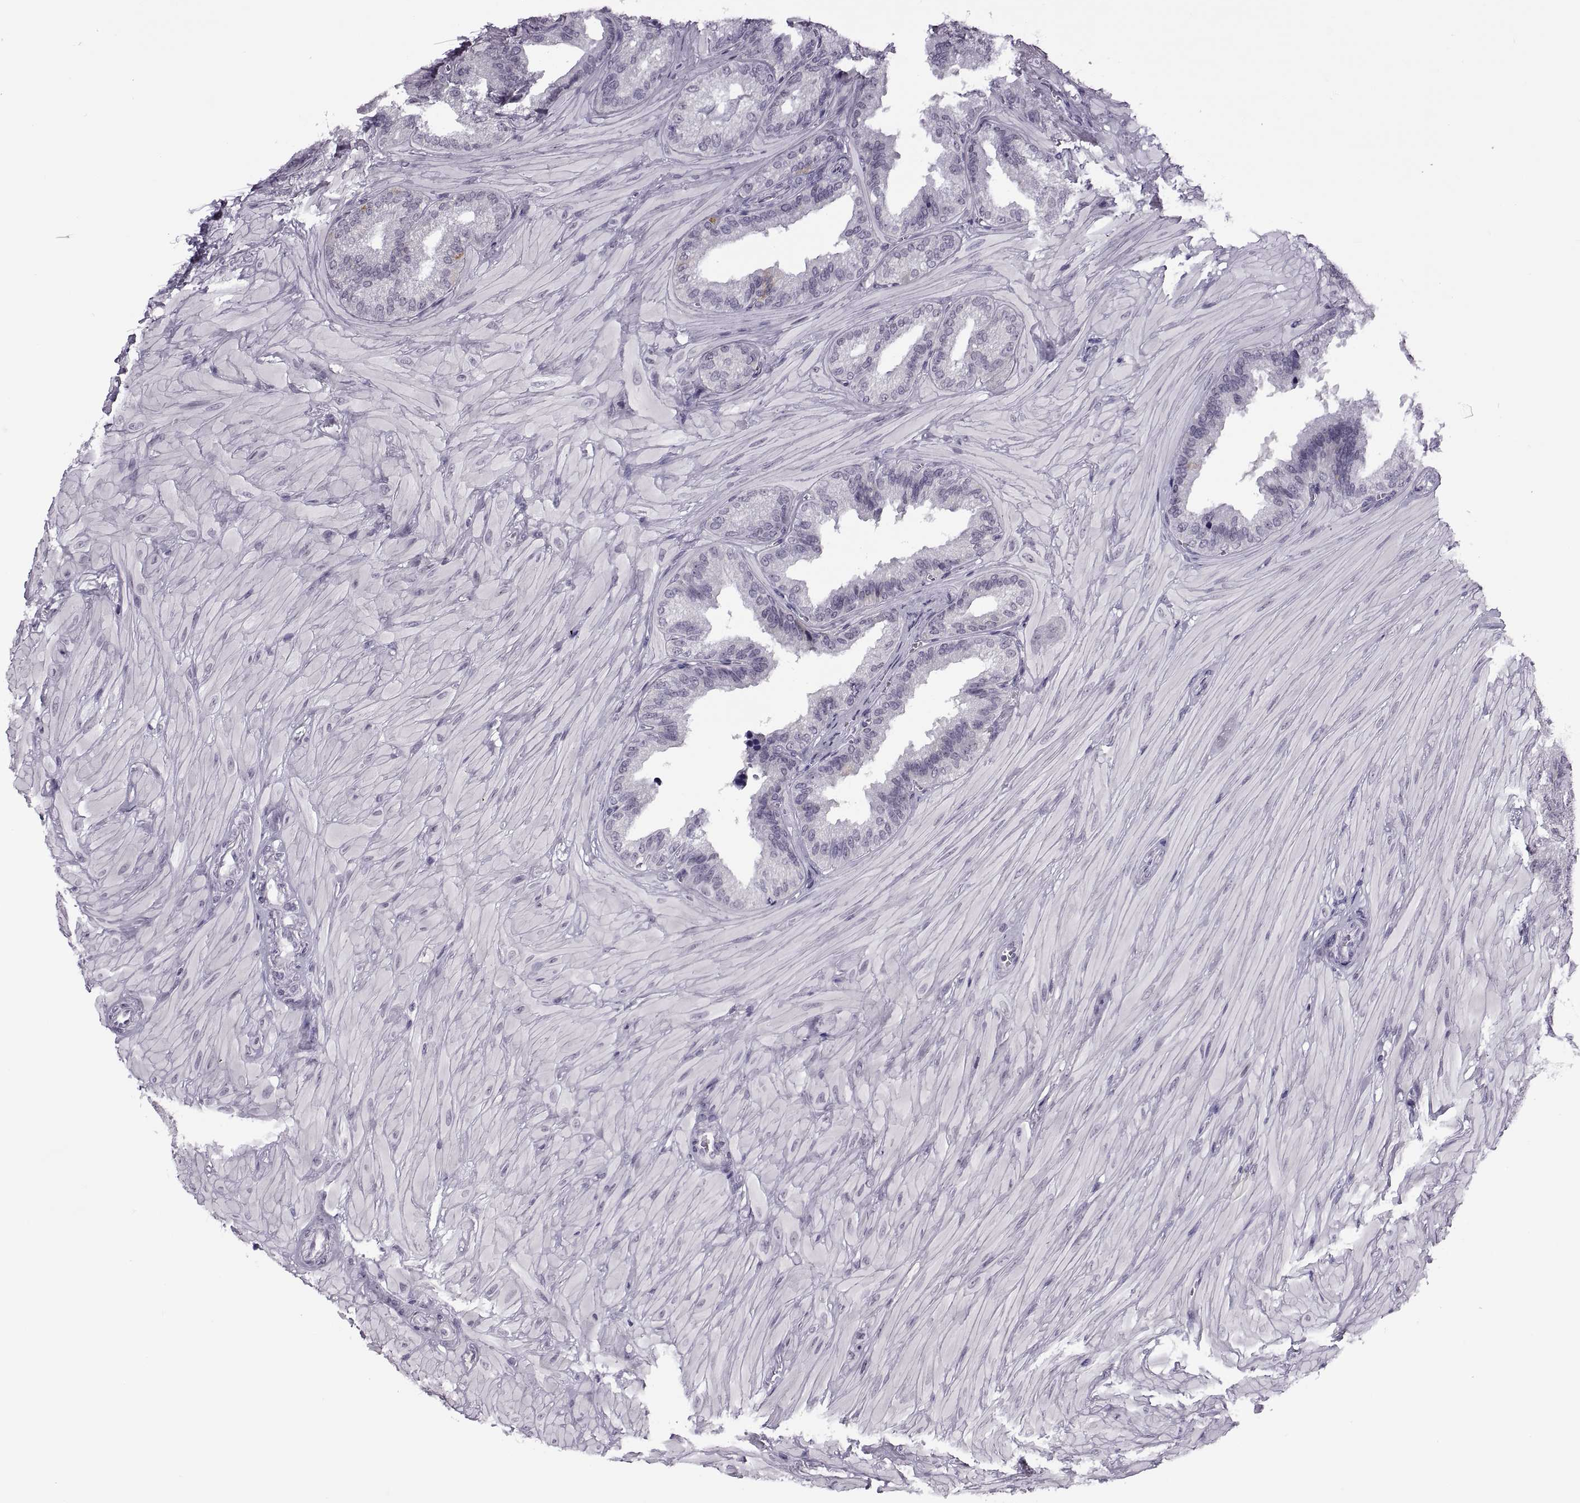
{"staining": {"intensity": "negative", "quantity": "none", "location": "none"}, "tissue": "seminal vesicle", "cell_type": "Glandular cells", "image_type": "normal", "snomed": [{"axis": "morphology", "description": "Normal tissue, NOS"}, {"axis": "topography", "description": "Seminal veicle"}], "caption": "The photomicrograph shows no significant staining in glandular cells of seminal vesicle. (DAB (3,3'-diaminobenzidine) immunohistochemistry (IHC) visualized using brightfield microscopy, high magnification).", "gene": "TBC1D3B", "patient": {"sex": "male", "age": 37}}